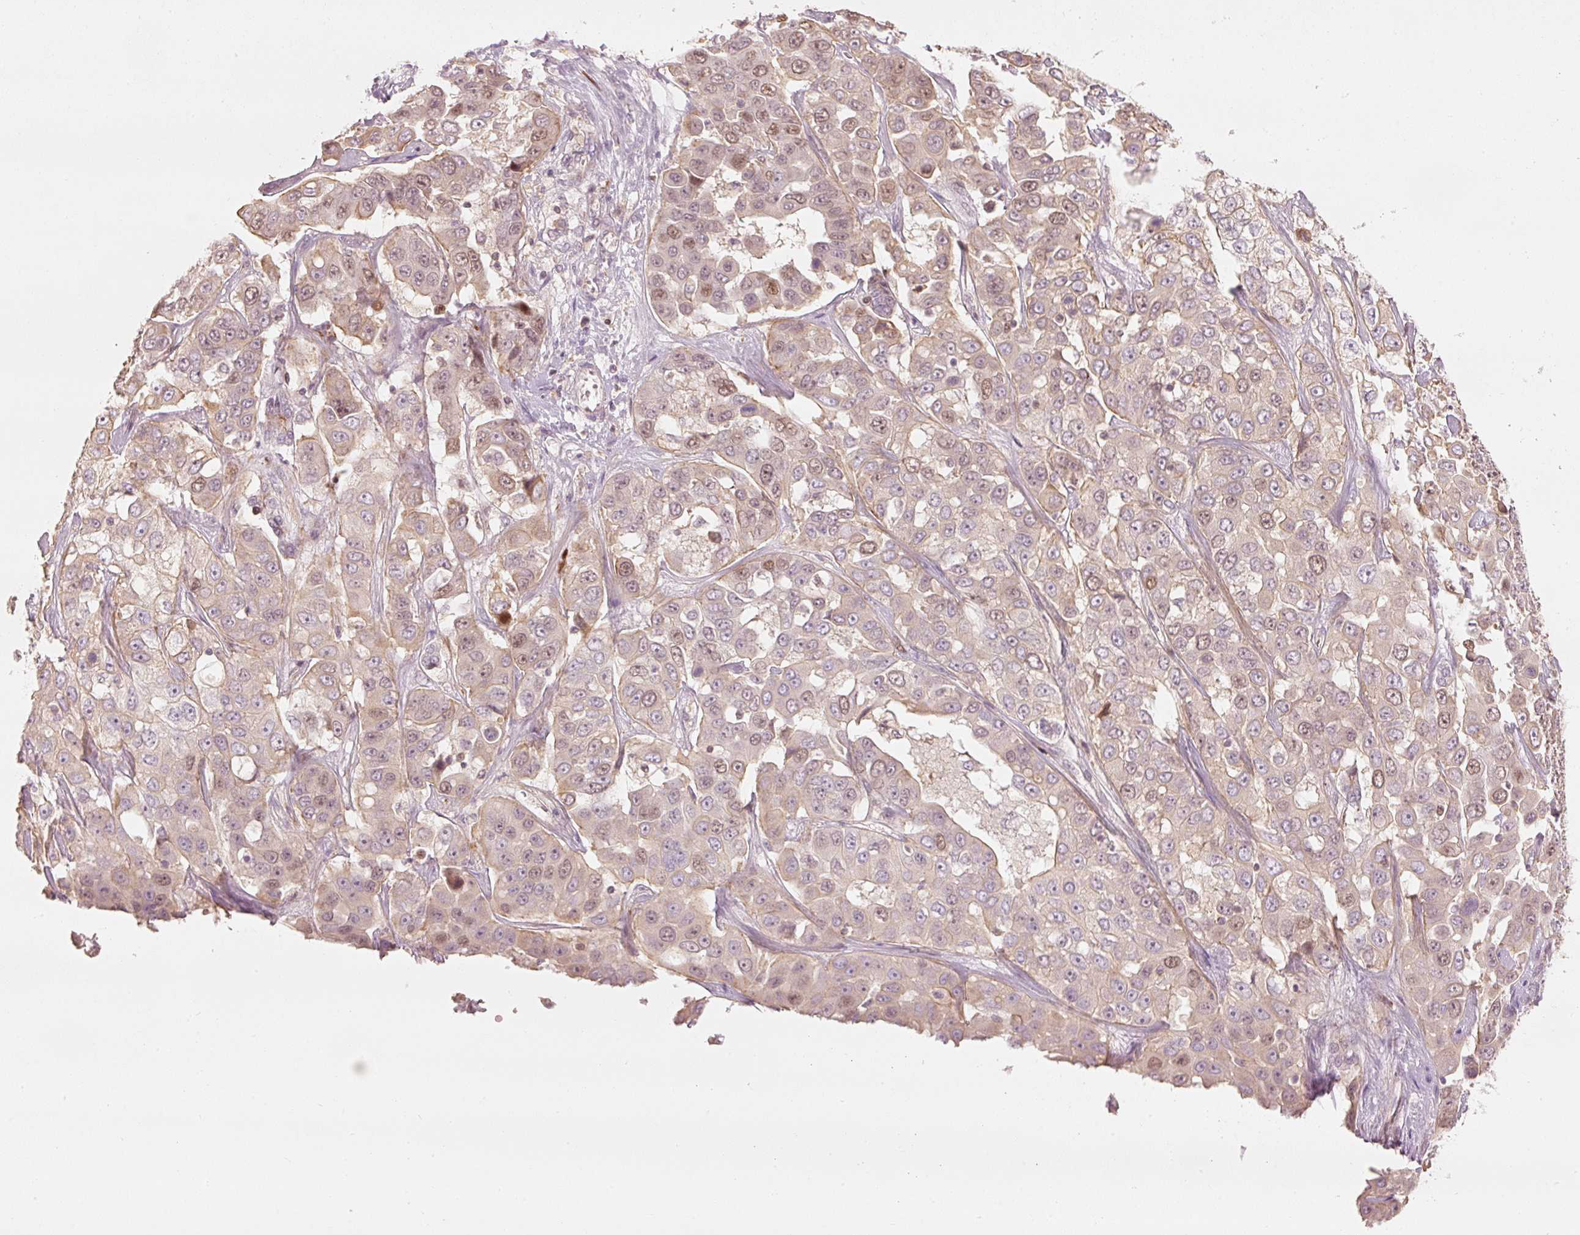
{"staining": {"intensity": "moderate", "quantity": "<25%", "location": "nuclear"}, "tissue": "liver cancer", "cell_type": "Tumor cells", "image_type": "cancer", "snomed": [{"axis": "morphology", "description": "Cholangiocarcinoma"}, {"axis": "topography", "description": "Liver"}], "caption": "A brown stain shows moderate nuclear positivity of a protein in liver cholangiocarcinoma tumor cells. Nuclei are stained in blue.", "gene": "TREX2", "patient": {"sex": "female", "age": 52}}